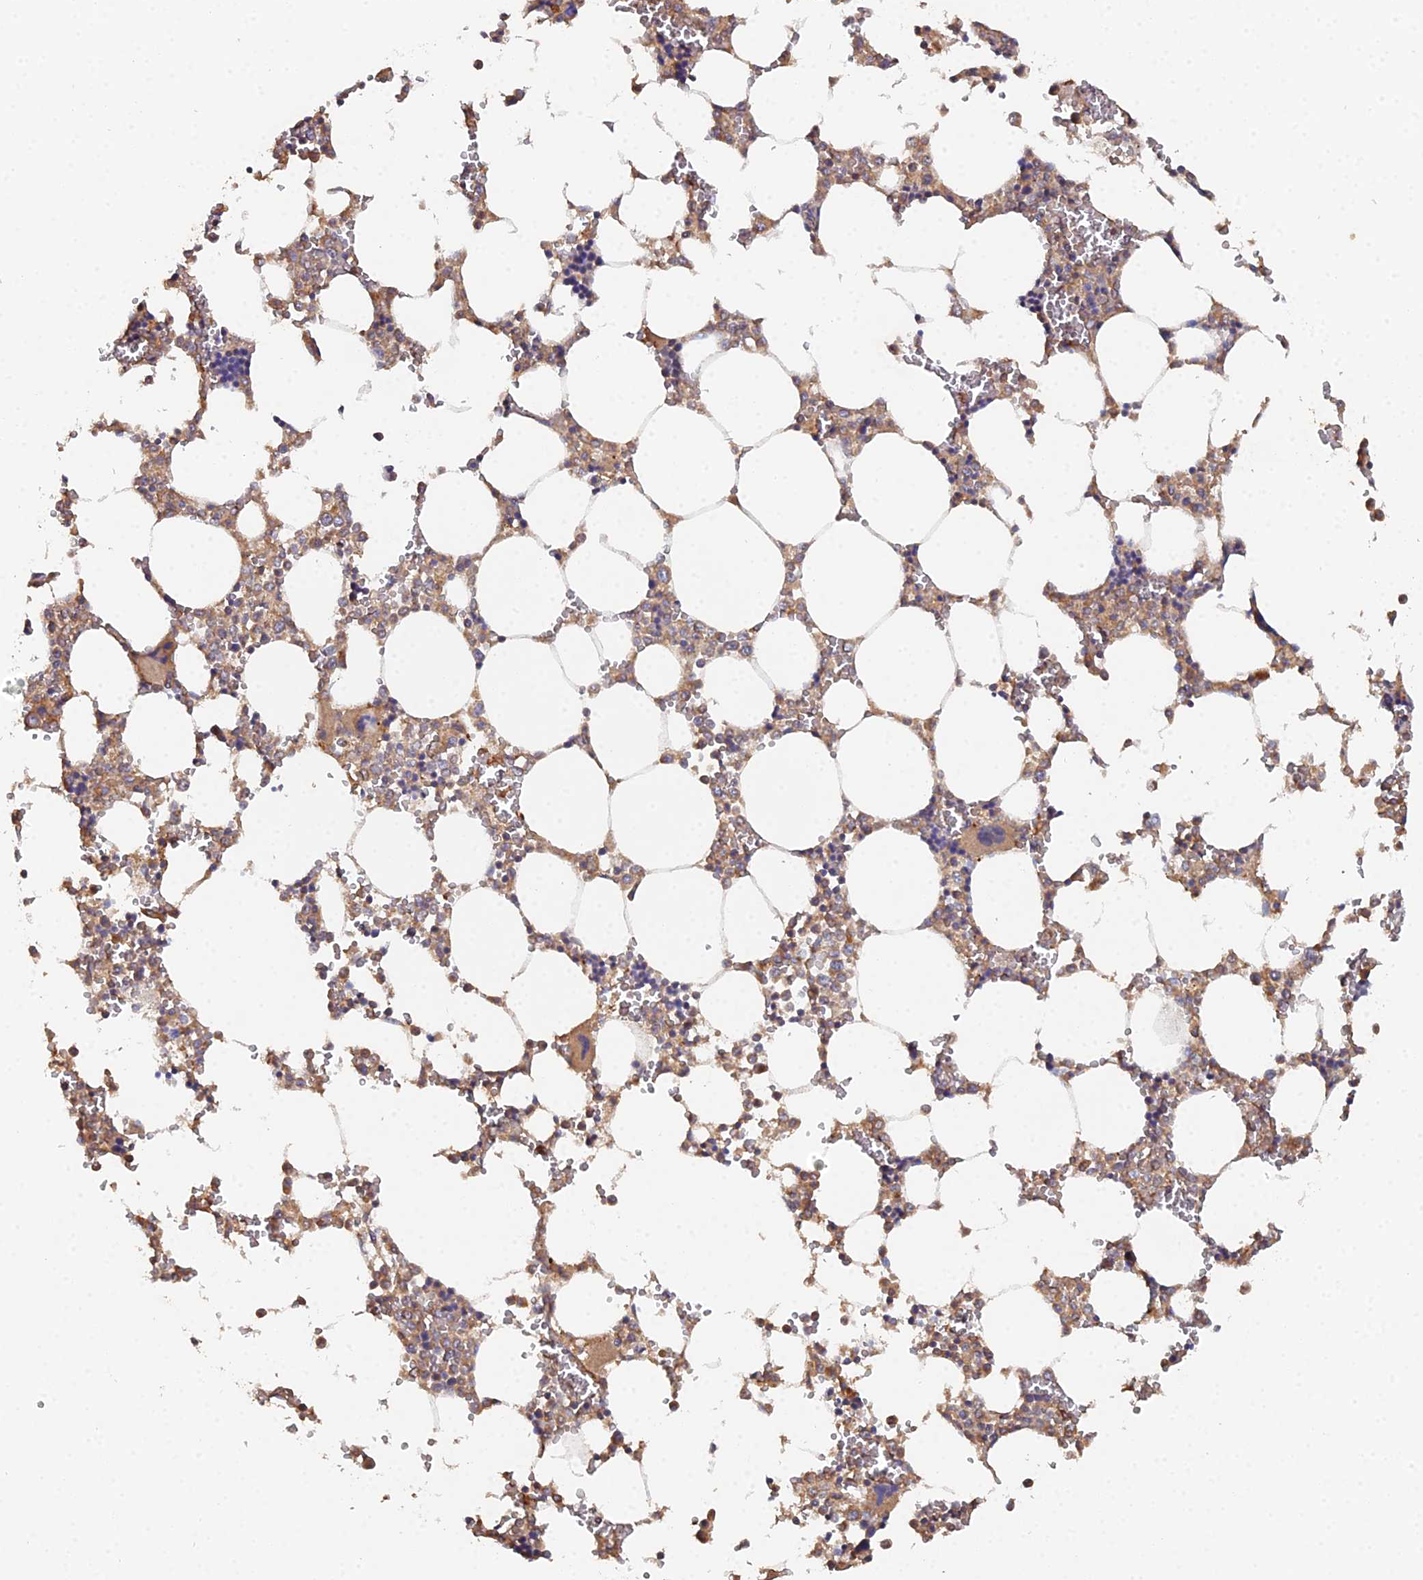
{"staining": {"intensity": "weak", "quantity": ">75%", "location": "cytoplasmic/membranous"}, "tissue": "bone marrow", "cell_type": "Hematopoietic cells", "image_type": "normal", "snomed": [{"axis": "morphology", "description": "Normal tissue, NOS"}, {"axis": "topography", "description": "Bone marrow"}], "caption": "Brown immunohistochemical staining in unremarkable human bone marrow displays weak cytoplasmic/membranous expression in about >75% of hematopoietic cells.", "gene": "SPANXN4", "patient": {"sex": "male", "age": 64}}